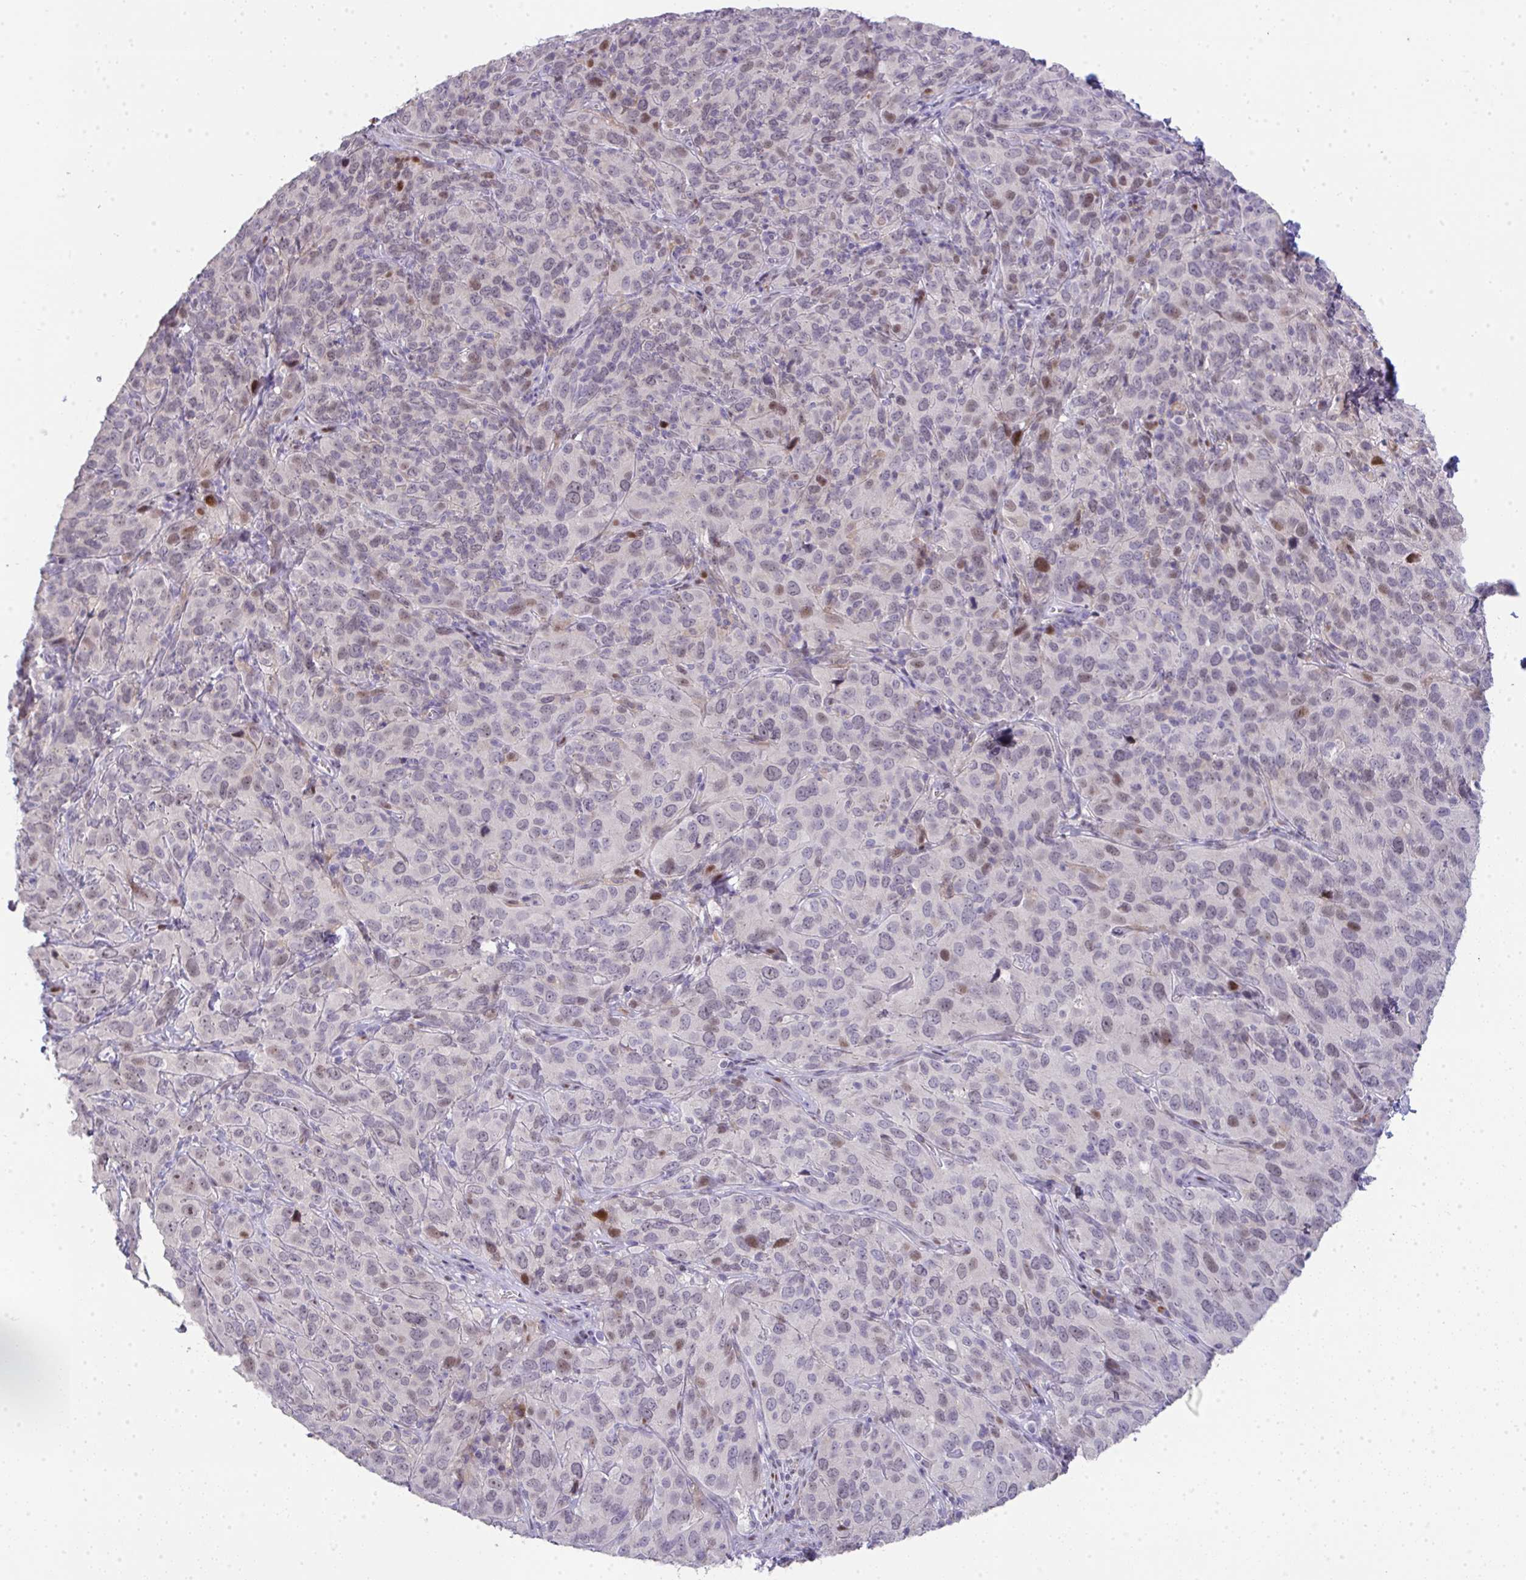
{"staining": {"intensity": "moderate", "quantity": "<25%", "location": "nuclear"}, "tissue": "cervical cancer", "cell_type": "Tumor cells", "image_type": "cancer", "snomed": [{"axis": "morphology", "description": "Squamous cell carcinoma, NOS"}, {"axis": "topography", "description": "Cervix"}], "caption": "Protein staining demonstrates moderate nuclear staining in approximately <25% of tumor cells in cervical cancer (squamous cell carcinoma).", "gene": "GALNT16", "patient": {"sex": "female", "age": 51}}